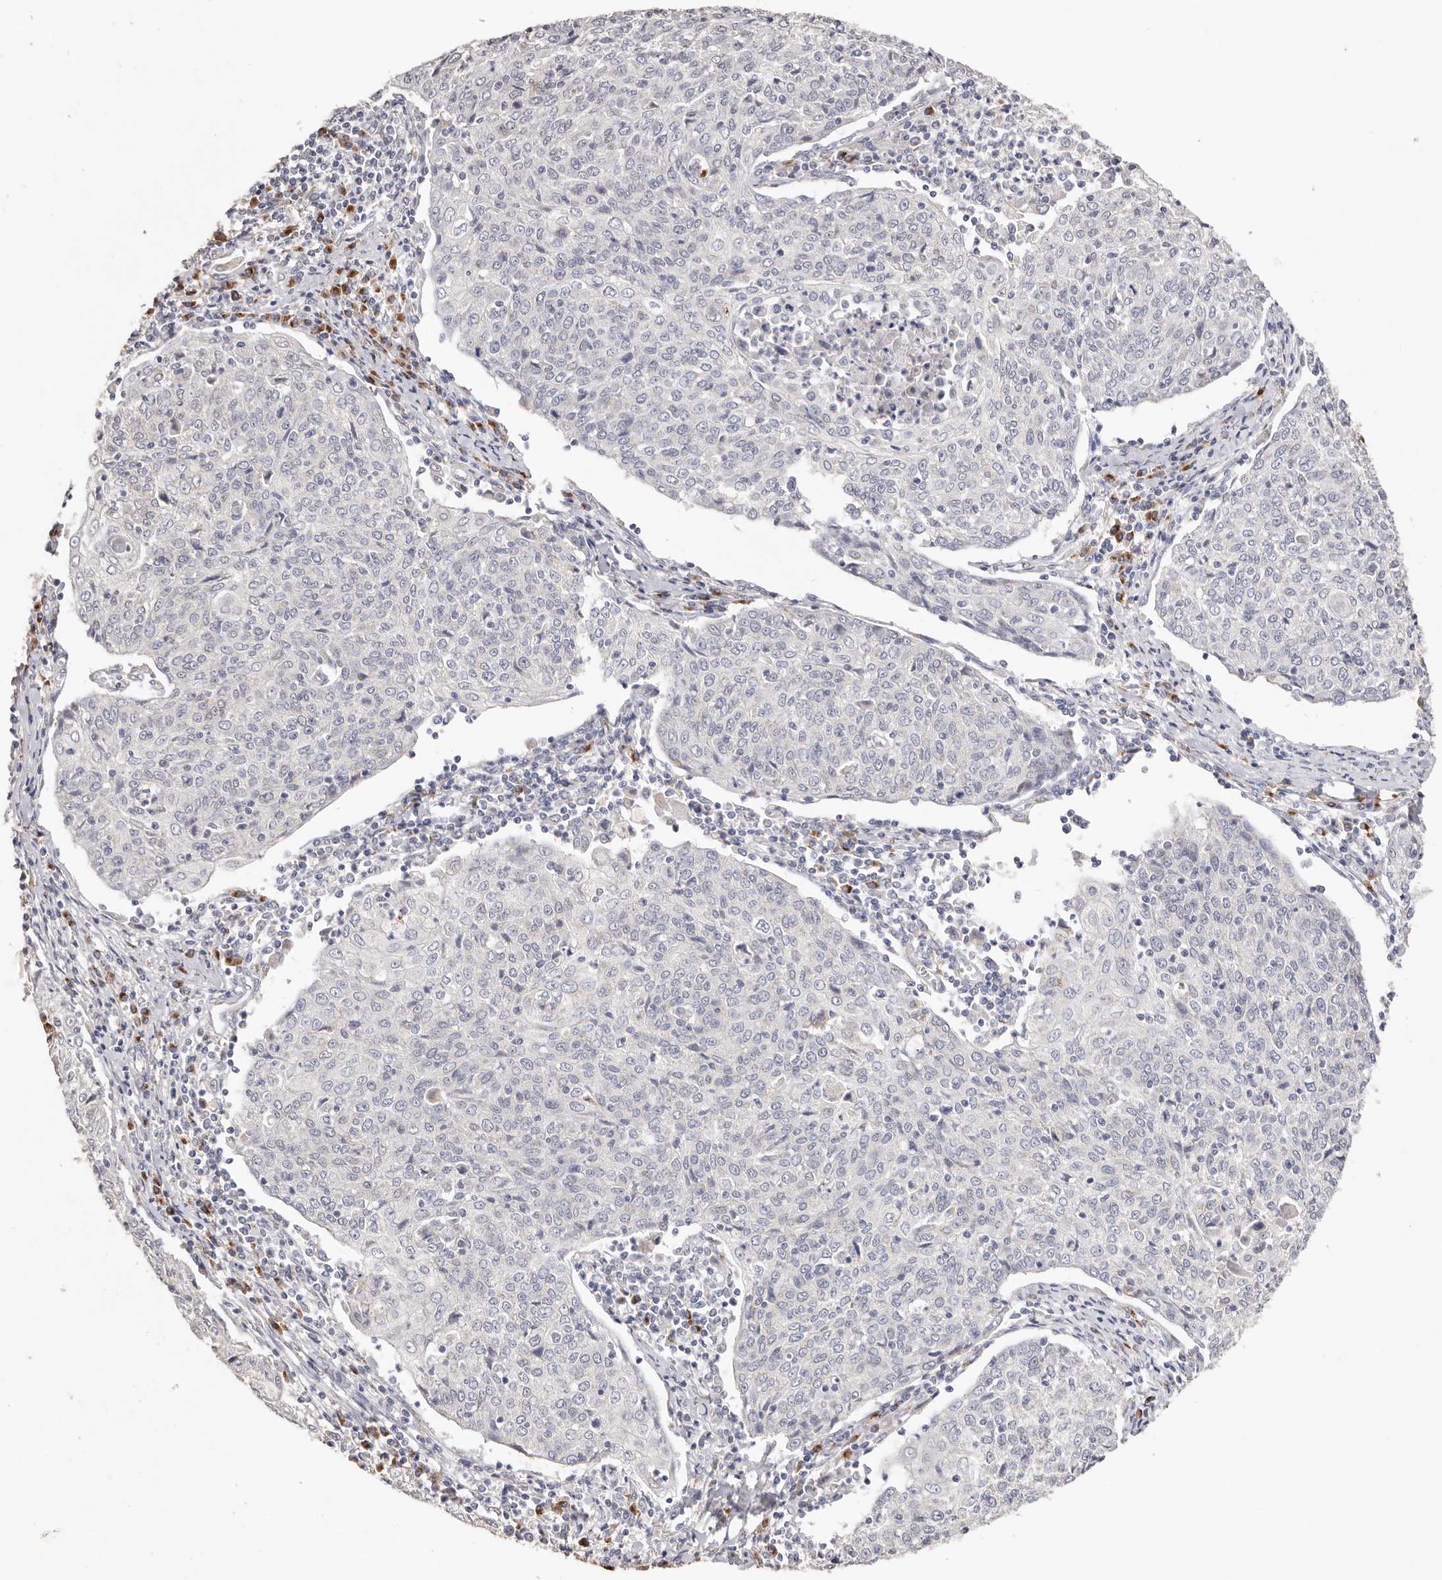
{"staining": {"intensity": "negative", "quantity": "none", "location": "none"}, "tissue": "cervical cancer", "cell_type": "Tumor cells", "image_type": "cancer", "snomed": [{"axis": "morphology", "description": "Squamous cell carcinoma, NOS"}, {"axis": "topography", "description": "Cervix"}], "caption": "Protein analysis of cervical cancer exhibits no significant expression in tumor cells. (IHC, brightfield microscopy, high magnification).", "gene": "LGALS7B", "patient": {"sex": "female", "age": 48}}